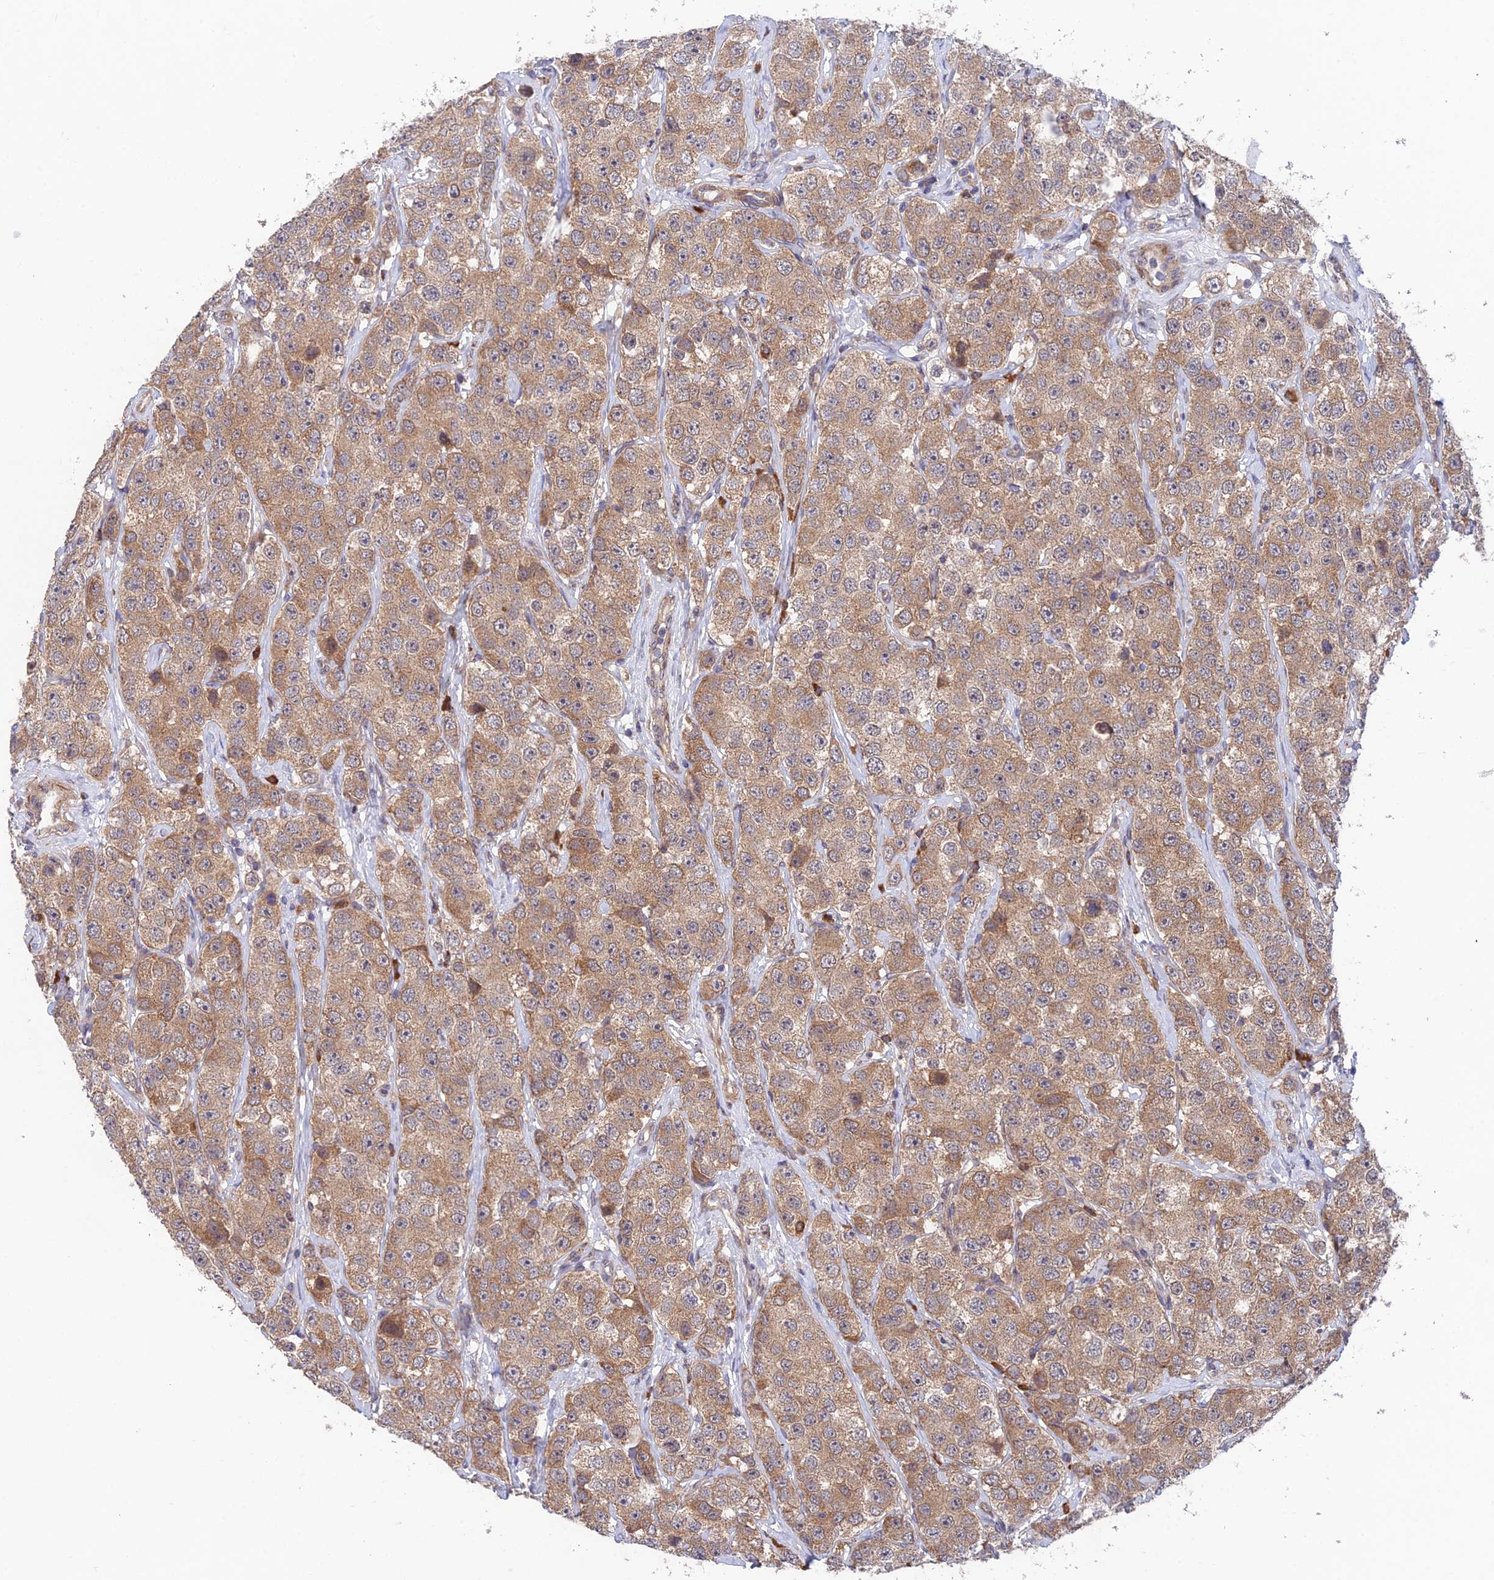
{"staining": {"intensity": "moderate", "quantity": ">75%", "location": "cytoplasmic/membranous"}, "tissue": "testis cancer", "cell_type": "Tumor cells", "image_type": "cancer", "snomed": [{"axis": "morphology", "description": "Seminoma, NOS"}, {"axis": "topography", "description": "Testis"}], "caption": "A medium amount of moderate cytoplasmic/membranous positivity is seen in about >75% of tumor cells in testis seminoma tissue.", "gene": "UROS", "patient": {"sex": "male", "age": 28}}